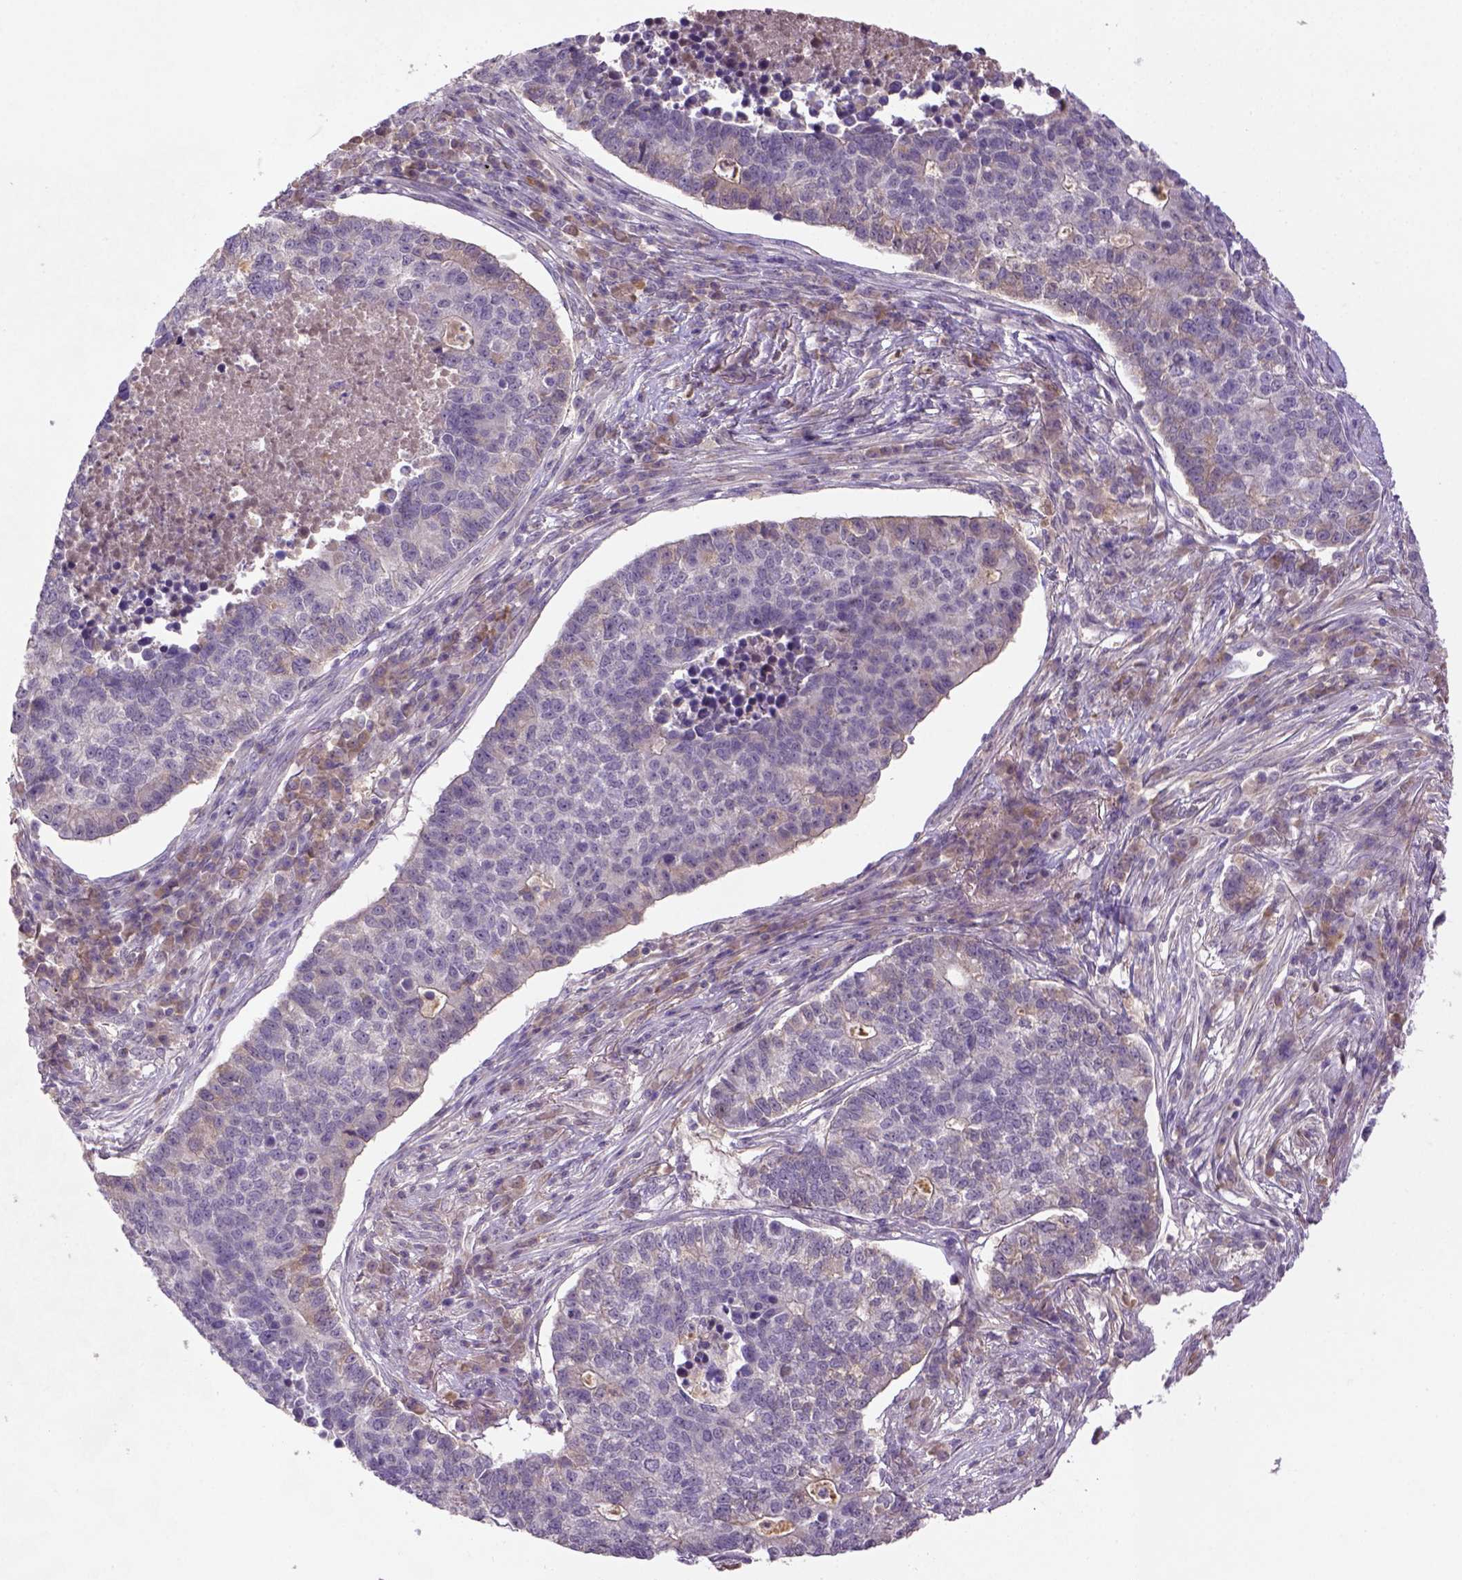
{"staining": {"intensity": "negative", "quantity": "none", "location": "none"}, "tissue": "lung cancer", "cell_type": "Tumor cells", "image_type": "cancer", "snomed": [{"axis": "morphology", "description": "Adenocarcinoma, NOS"}, {"axis": "topography", "description": "Lung"}], "caption": "Protein analysis of lung cancer reveals no significant expression in tumor cells.", "gene": "NLGN2", "patient": {"sex": "male", "age": 57}}